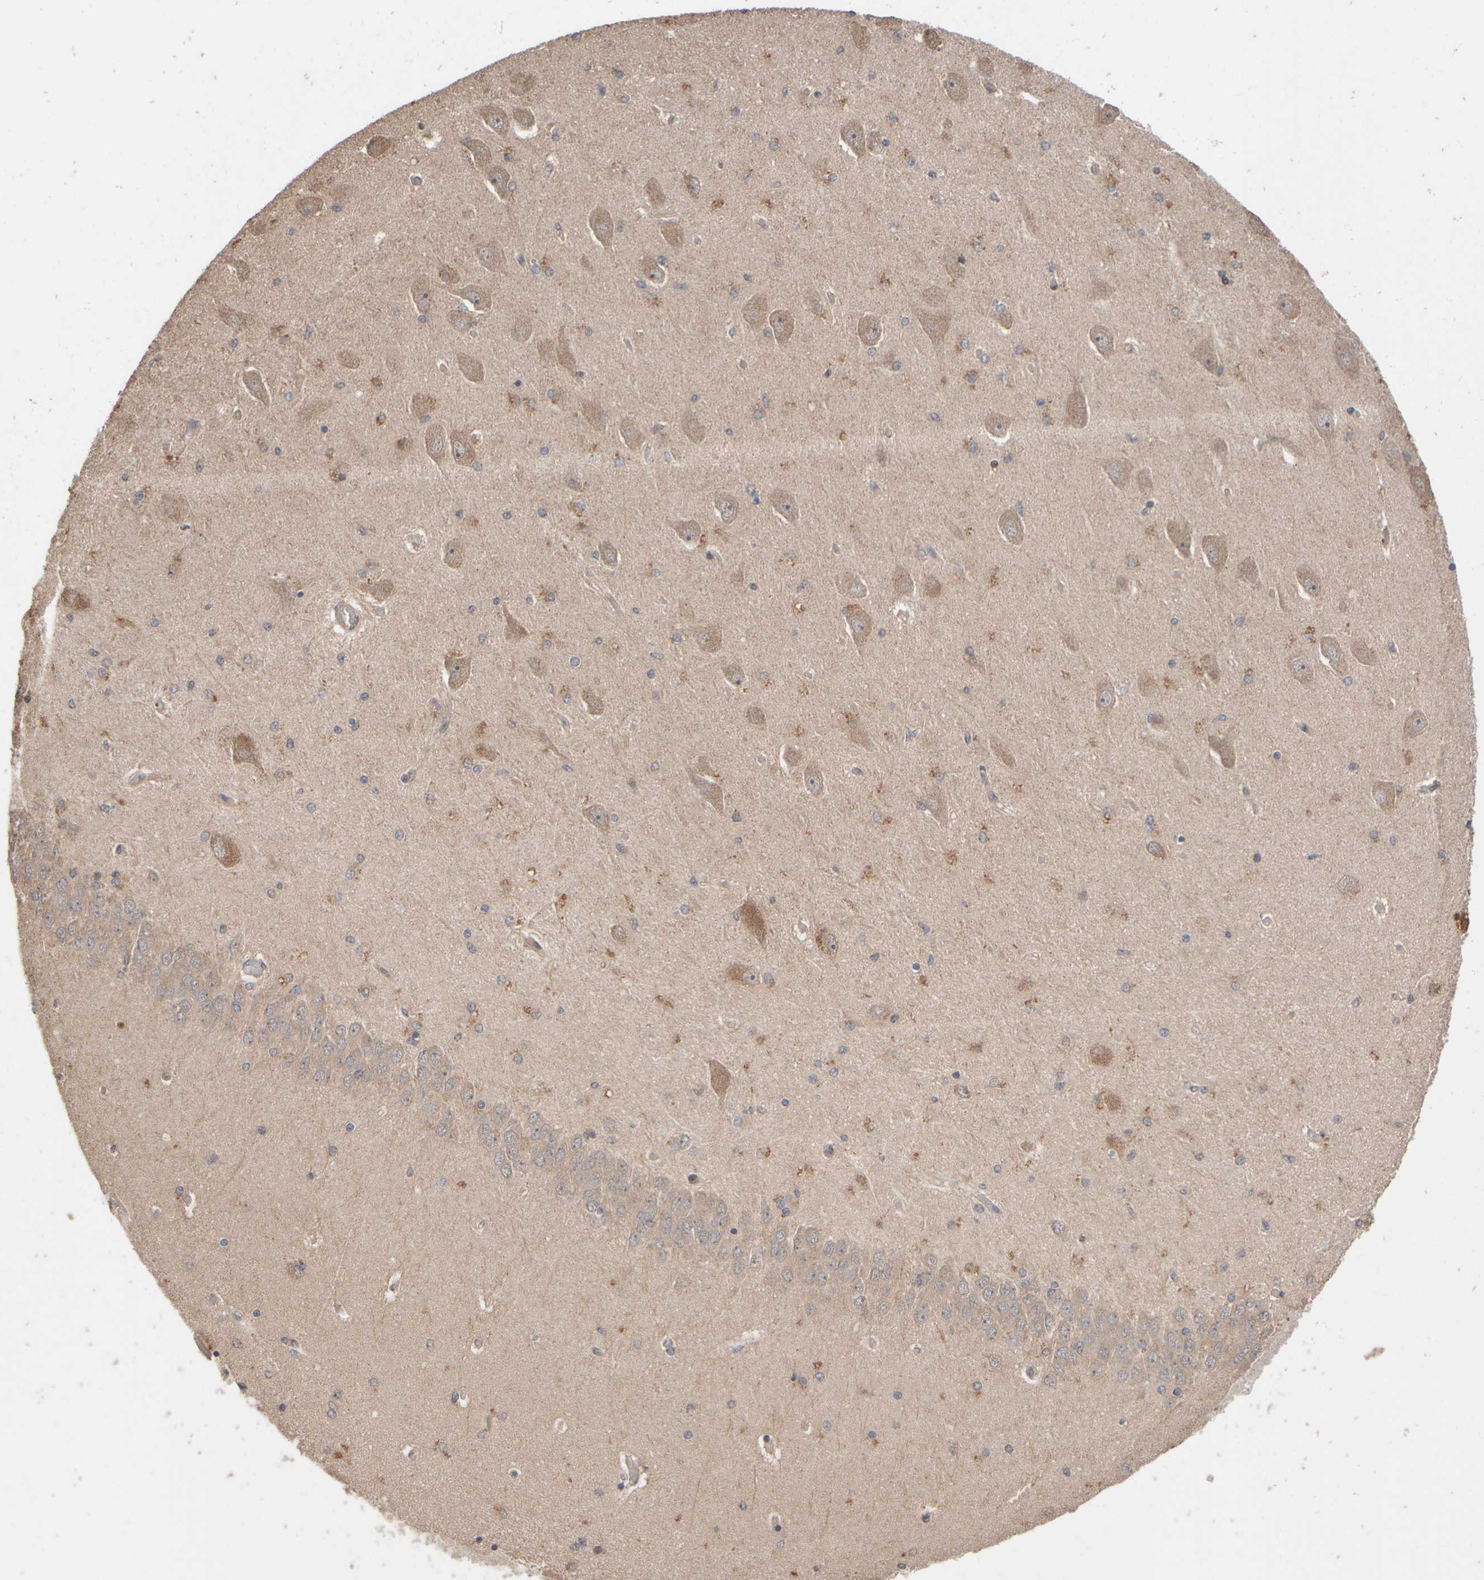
{"staining": {"intensity": "weak", "quantity": "25%-75%", "location": "cytoplasmic/membranous"}, "tissue": "hippocampus", "cell_type": "Glial cells", "image_type": "normal", "snomed": [{"axis": "morphology", "description": "Normal tissue, NOS"}, {"axis": "topography", "description": "Hippocampus"}], "caption": "The photomicrograph shows staining of benign hippocampus, revealing weak cytoplasmic/membranous protein expression (brown color) within glial cells.", "gene": "ABHD11", "patient": {"sex": "female", "age": 54}}